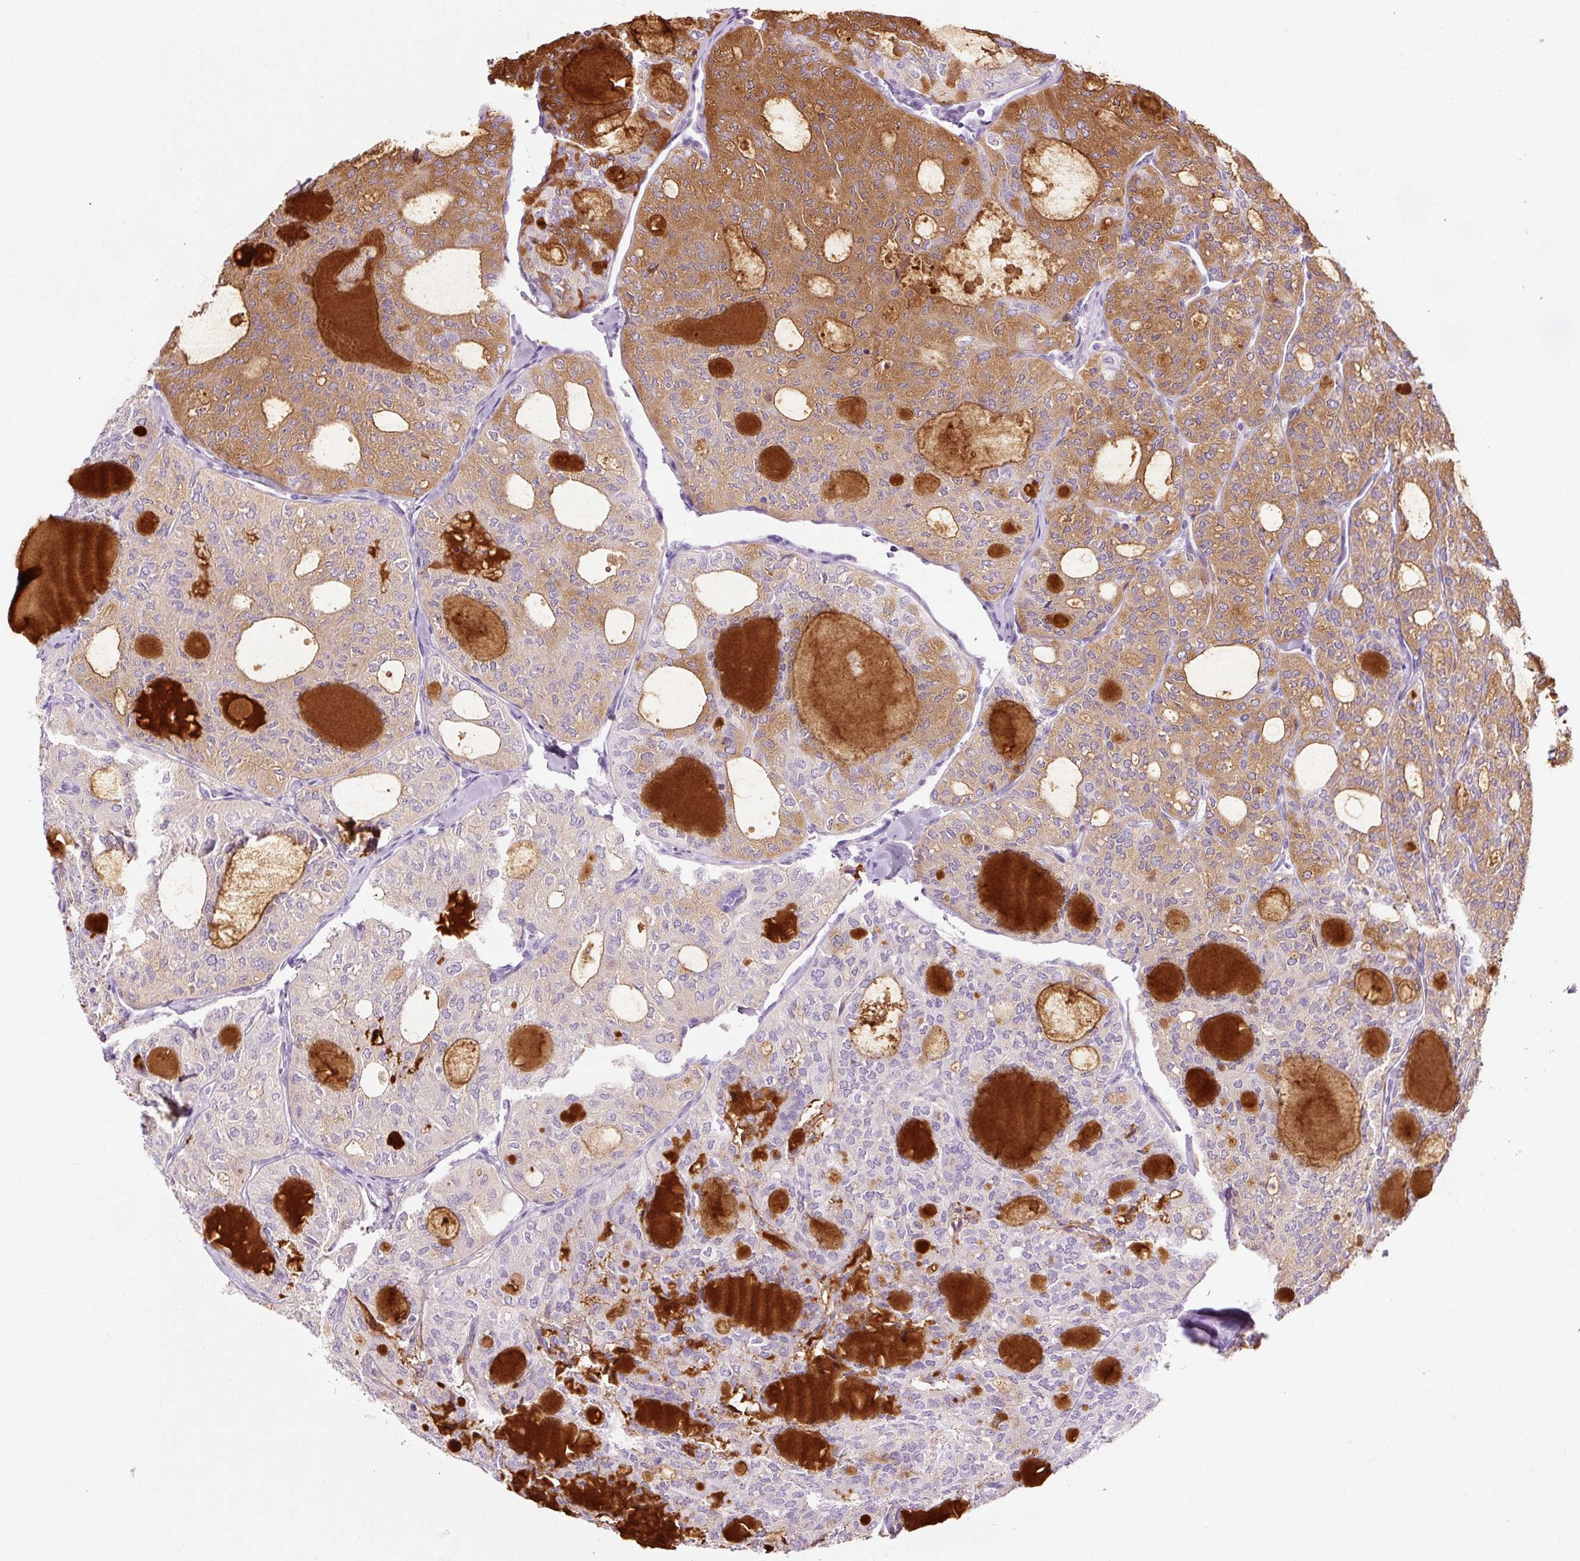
{"staining": {"intensity": "moderate", "quantity": "25%-75%", "location": "cytoplasmic/membranous"}, "tissue": "thyroid cancer", "cell_type": "Tumor cells", "image_type": "cancer", "snomed": [{"axis": "morphology", "description": "Follicular adenoma carcinoma, NOS"}, {"axis": "topography", "description": "Thyroid gland"}], "caption": "Immunohistochemistry staining of follicular adenoma carcinoma (thyroid), which exhibits medium levels of moderate cytoplasmic/membranous expression in approximately 25%-75% of tumor cells indicating moderate cytoplasmic/membranous protein staining. The staining was performed using DAB (3,3'-diaminobenzidine) (brown) for protein detection and nuclei were counterstained in hematoxylin (blue).", "gene": "KLF1", "patient": {"sex": "male", "age": 75}}